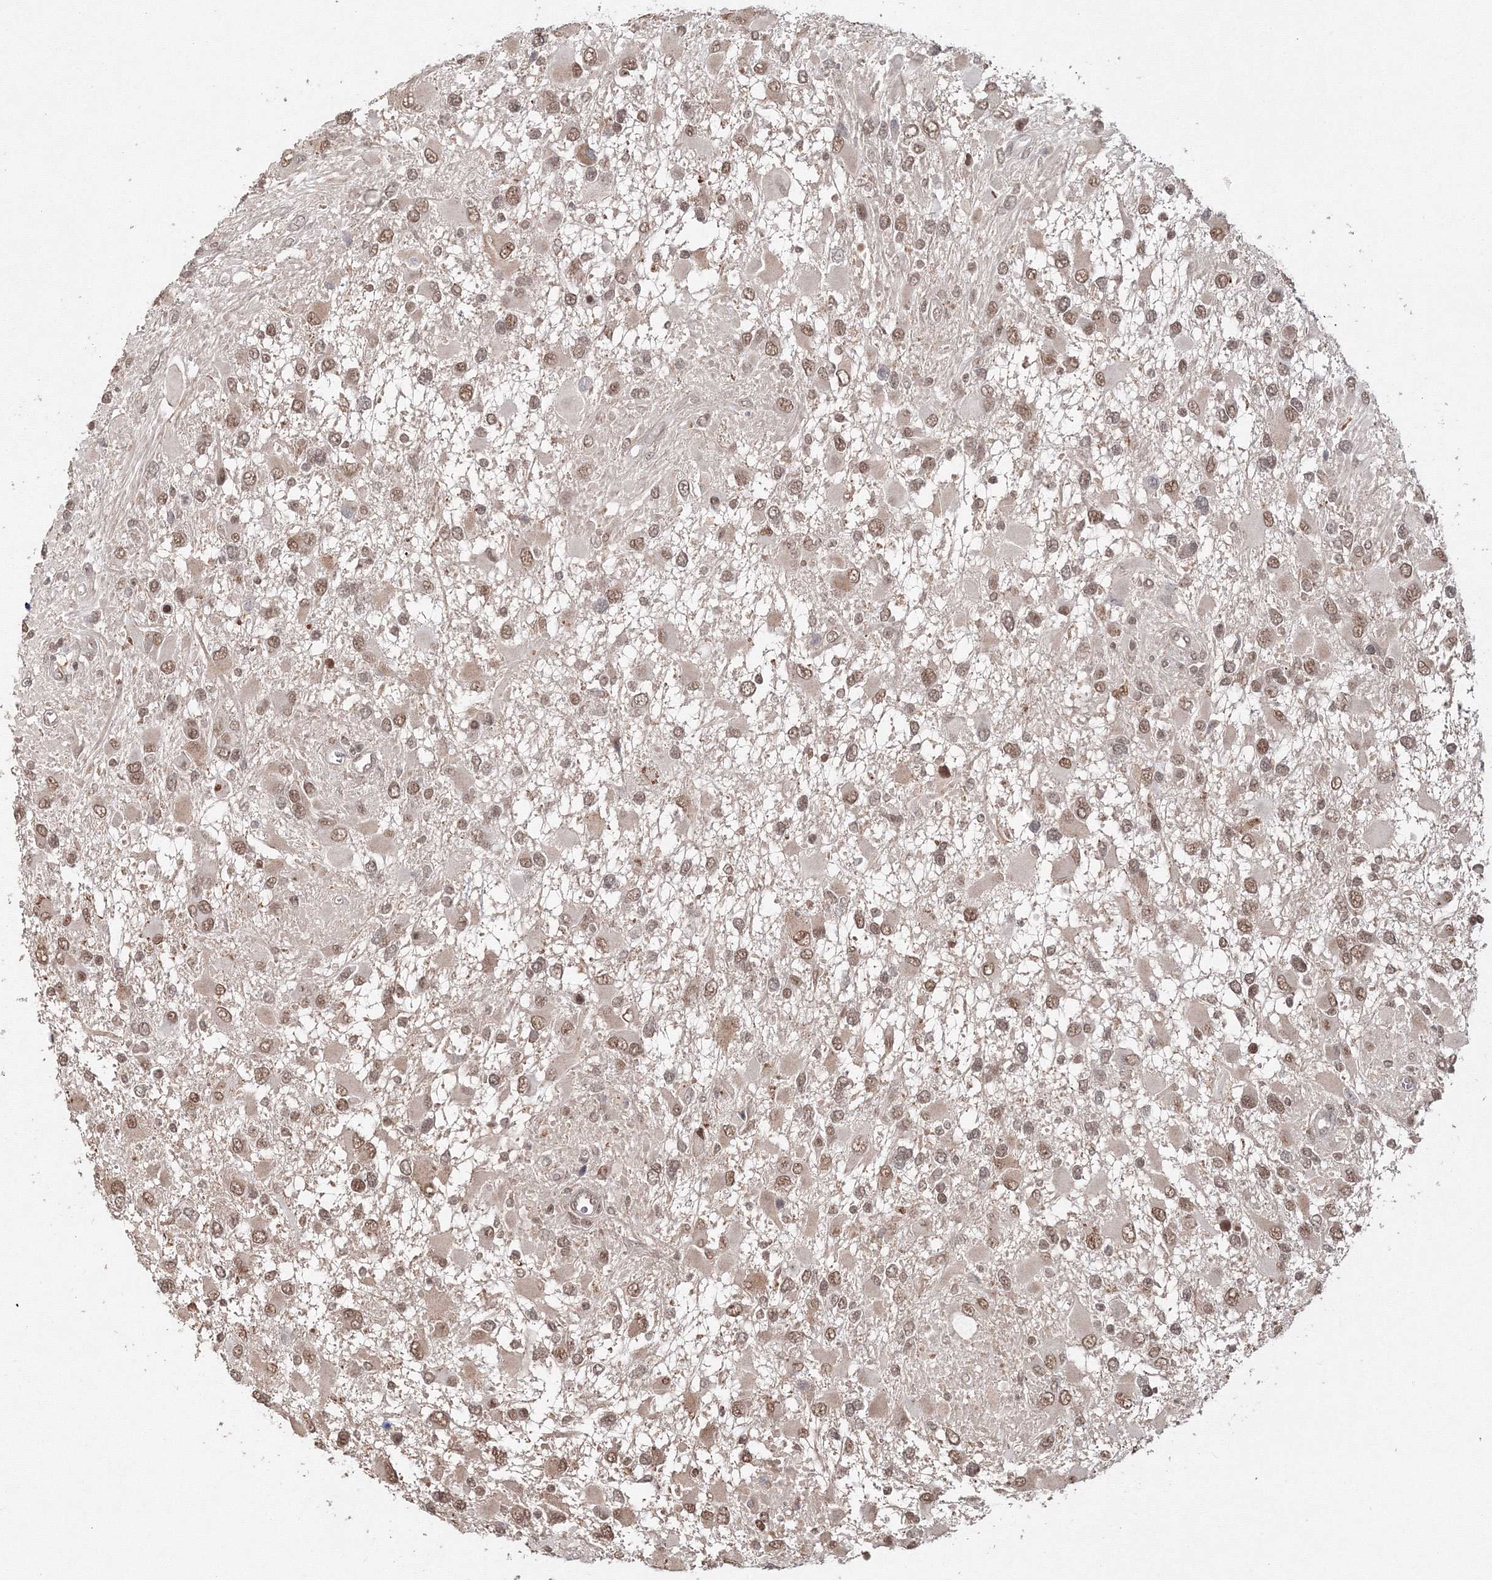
{"staining": {"intensity": "moderate", "quantity": ">75%", "location": "nuclear"}, "tissue": "glioma", "cell_type": "Tumor cells", "image_type": "cancer", "snomed": [{"axis": "morphology", "description": "Glioma, malignant, High grade"}, {"axis": "topography", "description": "Brain"}], "caption": "Immunohistochemical staining of high-grade glioma (malignant) exhibits moderate nuclear protein expression in about >75% of tumor cells.", "gene": "IWS1", "patient": {"sex": "male", "age": 53}}